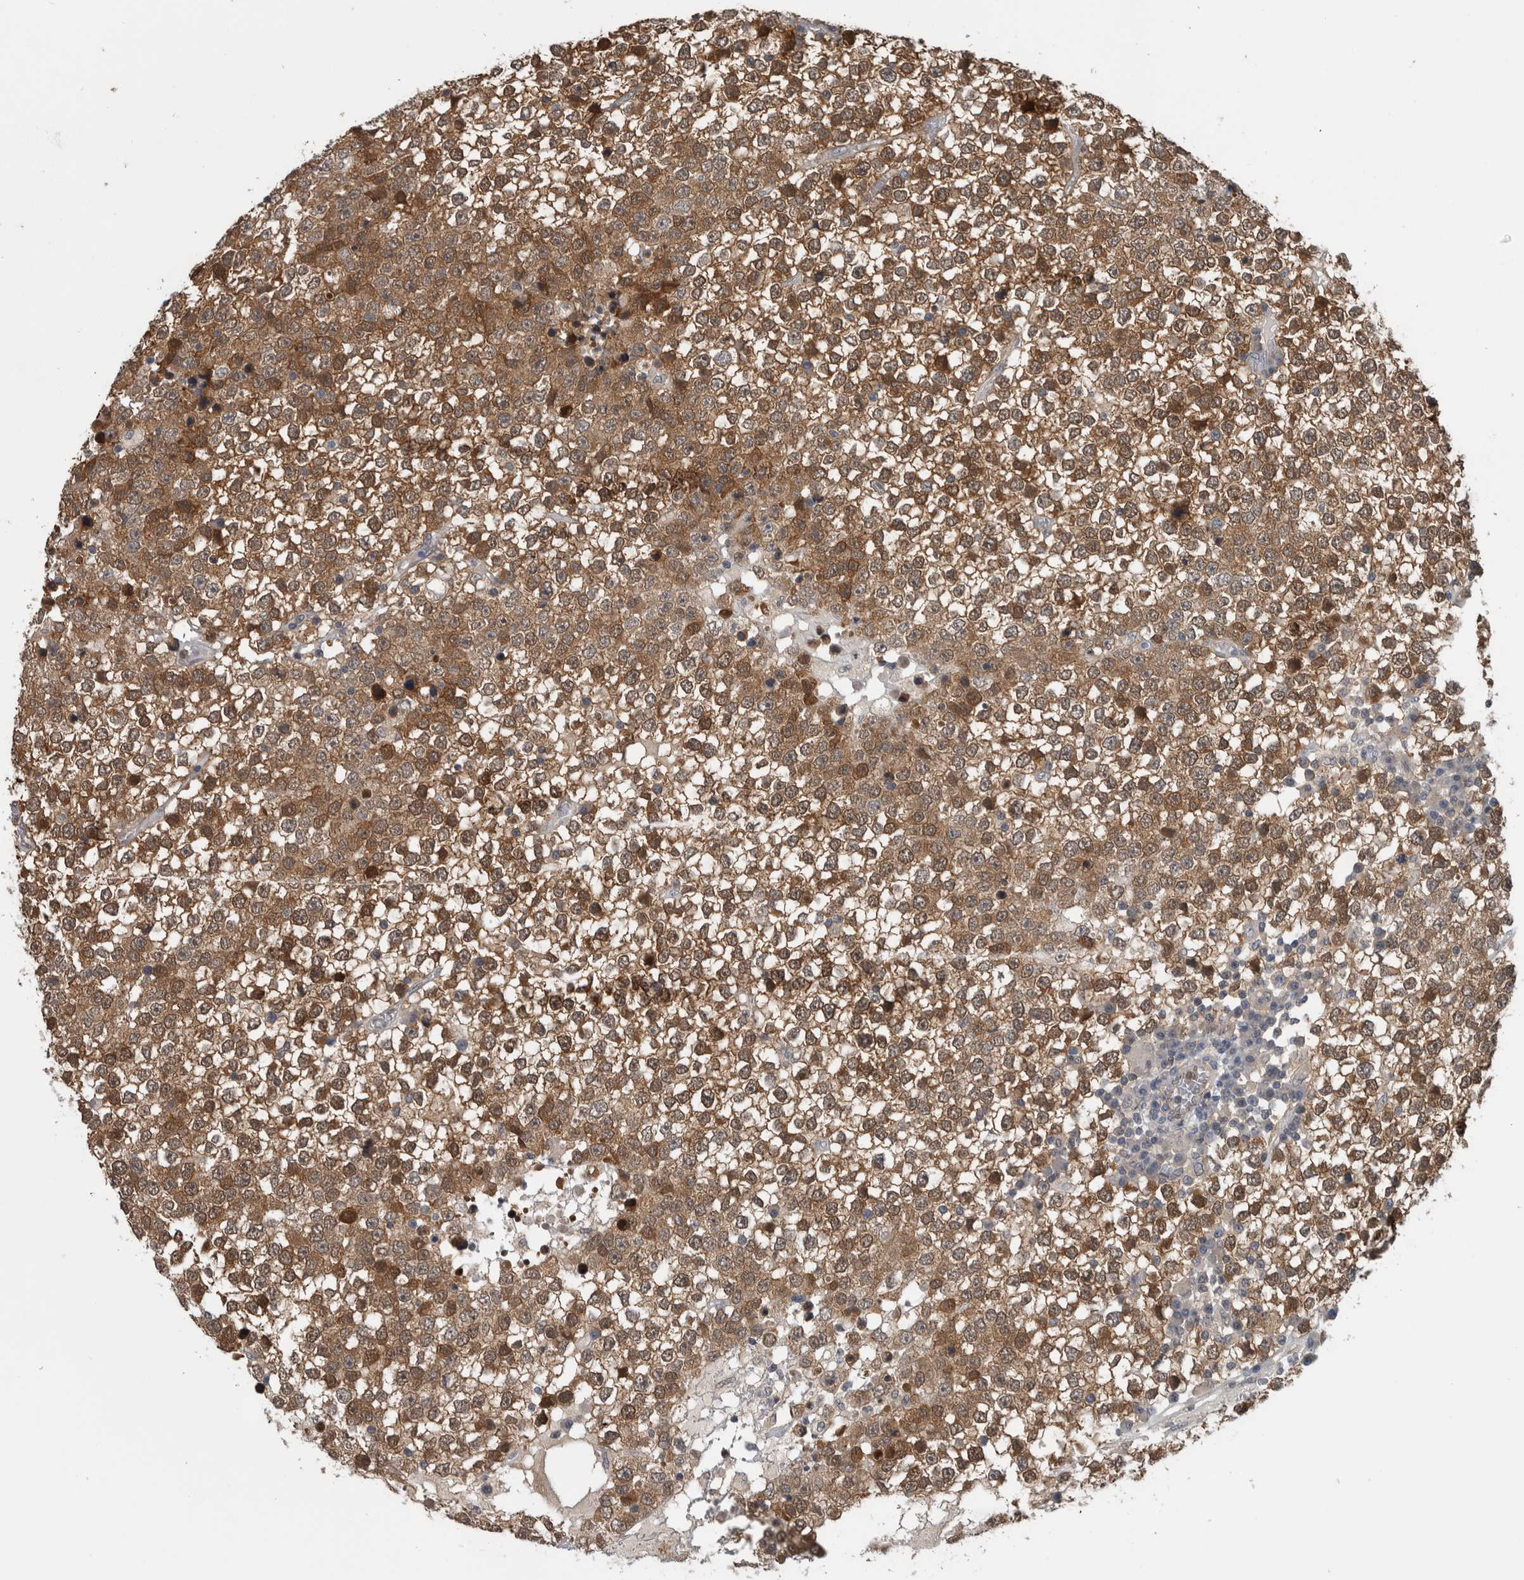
{"staining": {"intensity": "moderate", "quantity": ">75%", "location": "cytoplasmic/membranous,nuclear"}, "tissue": "testis cancer", "cell_type": "Tumor cells", "image_type": "cancer", "snomed": [{"axis": "morphology", "description": "Seminoma, NOS"}, {"axis": "topography", "description": "Testis"}], "caption": "Human testis cancer stained with a protein marker exhibits moderate staining in tumor cells.", "gene": "NAPRT", "patient": {"sex": "male", "age": 65}}